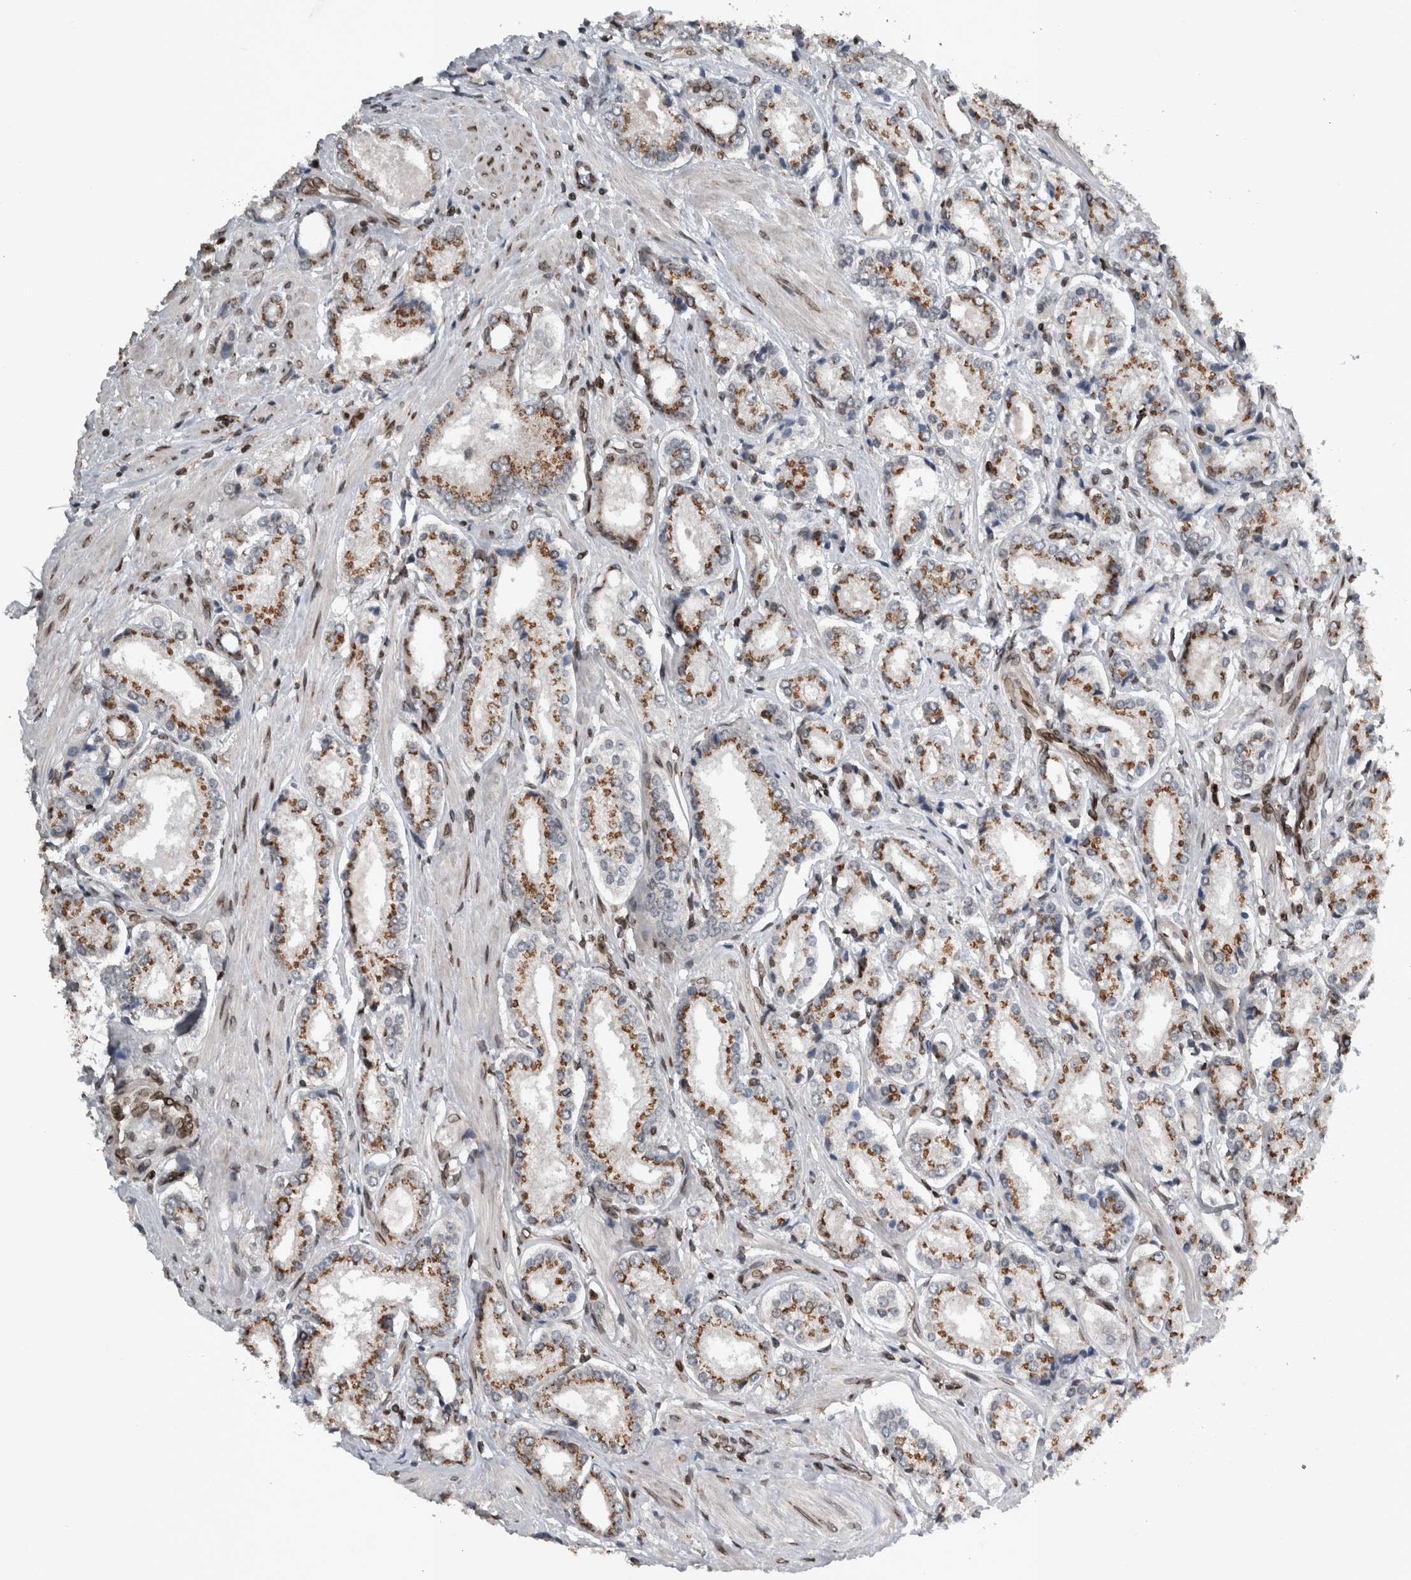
{"staining": {"intensity": "strong", "quantity": ">75%", "location": "cytoplasmic/membranous"}, "tissue": "prostate cancer", "cell_type": "Tumor cells", "image_type": "cancer", "snomed": [{"axis": "morphology", "description": "Adenocarcinoma, Low grade"}, {"axis": "topography", "description": "Prostate"}], "caption": "This photomicrograph exhibits IHC staining of prostate low-grade adenocarcinoma, with high strong cytoplasmic/membranous staining in about >75% of tumor cells.", "gene": "FAM135B", "patient": {"sex": "male", "age": 62}}